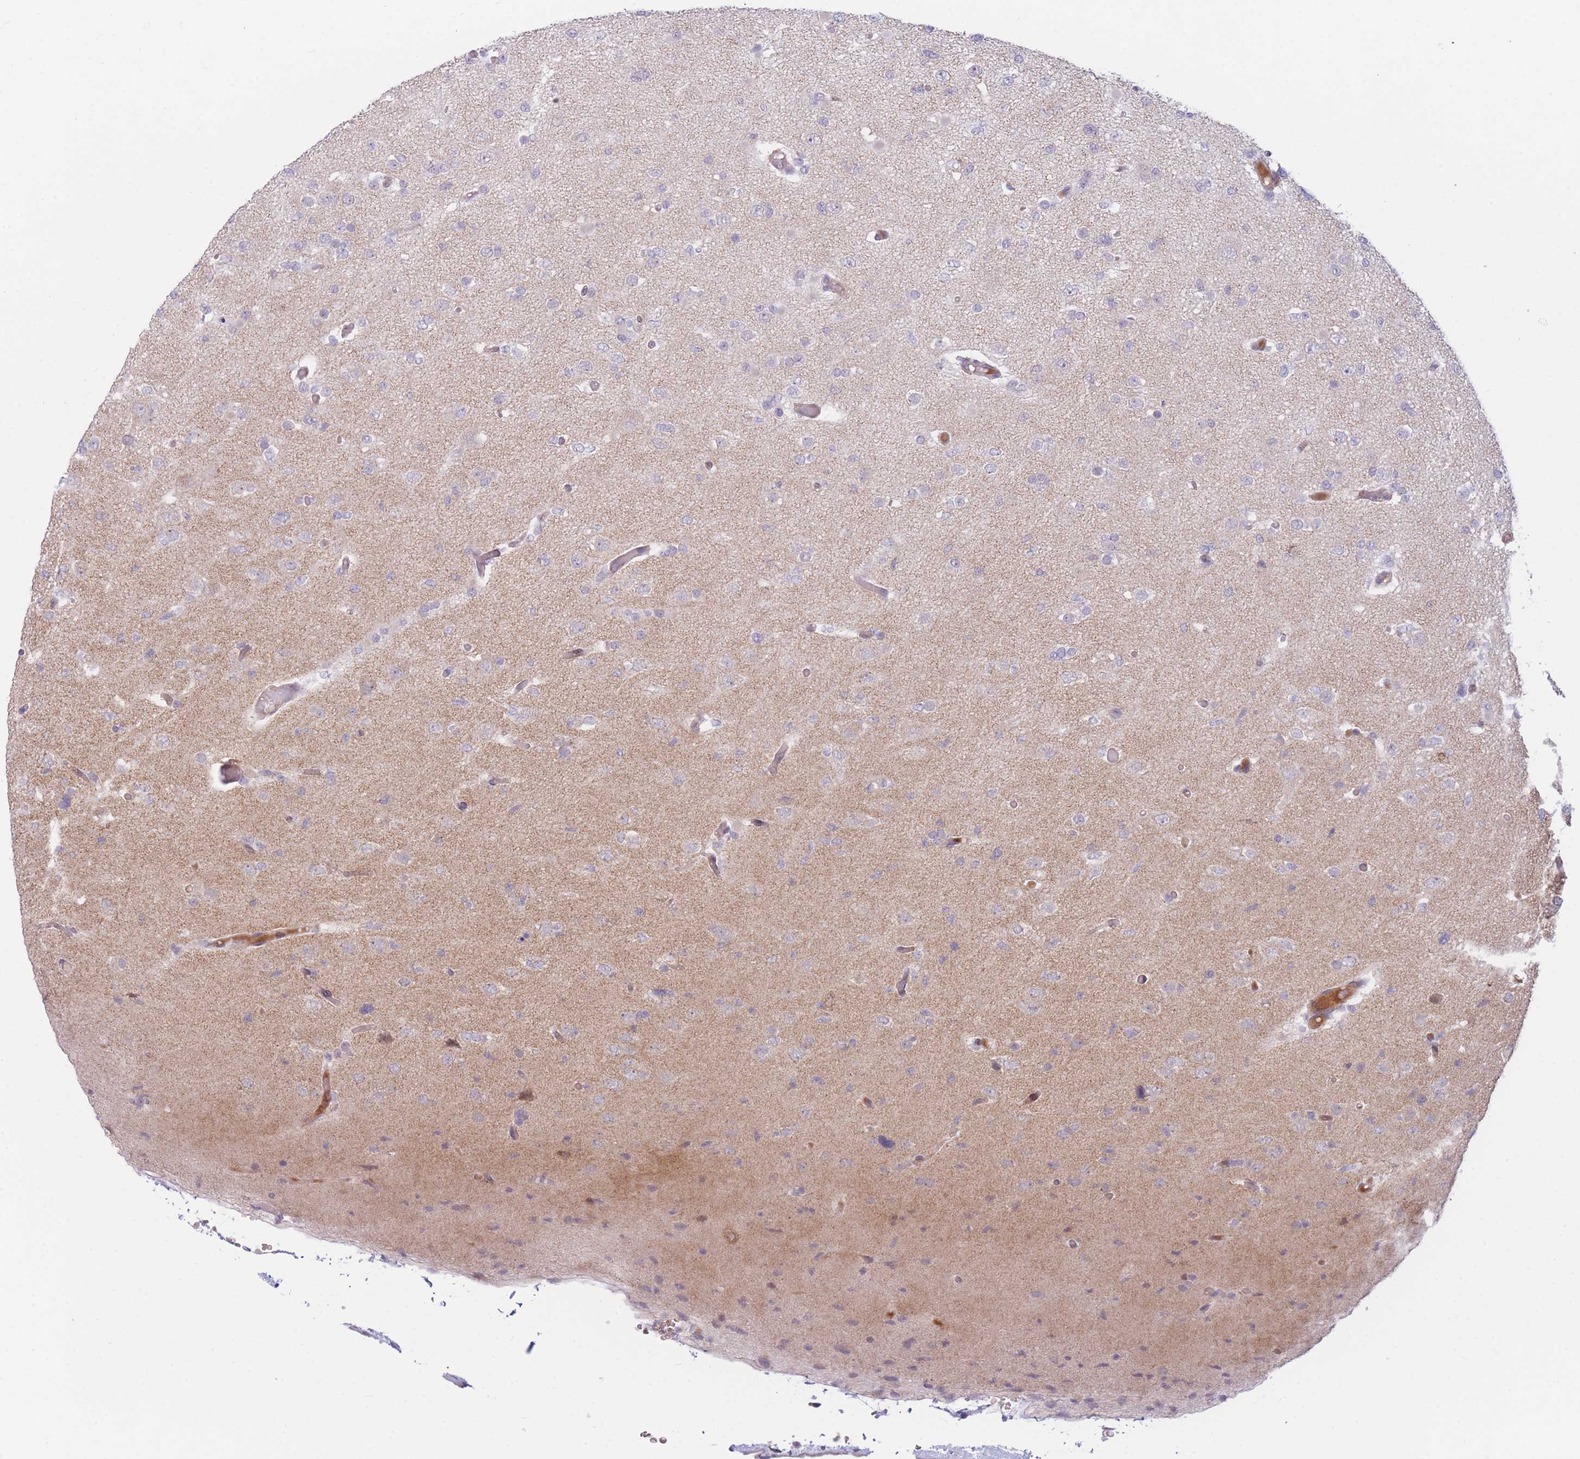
{"staining": {"intensity": "negative", "quantity": "none", "location": "none"}, "tissue": "glioma", "cell_type": "Tumor cells", "image_type": "cancer", "snomed": [{"axis": "morphology", "description": "Glioma, malignant, Low grade"}, {"axis": "topography", "description": "Brain"}], "caption": "There is no significant expression in tumor cells of malignant glioma (low-grade).", "gene": "CDC25B", "patient": {"sex": "female", "age": 22}}